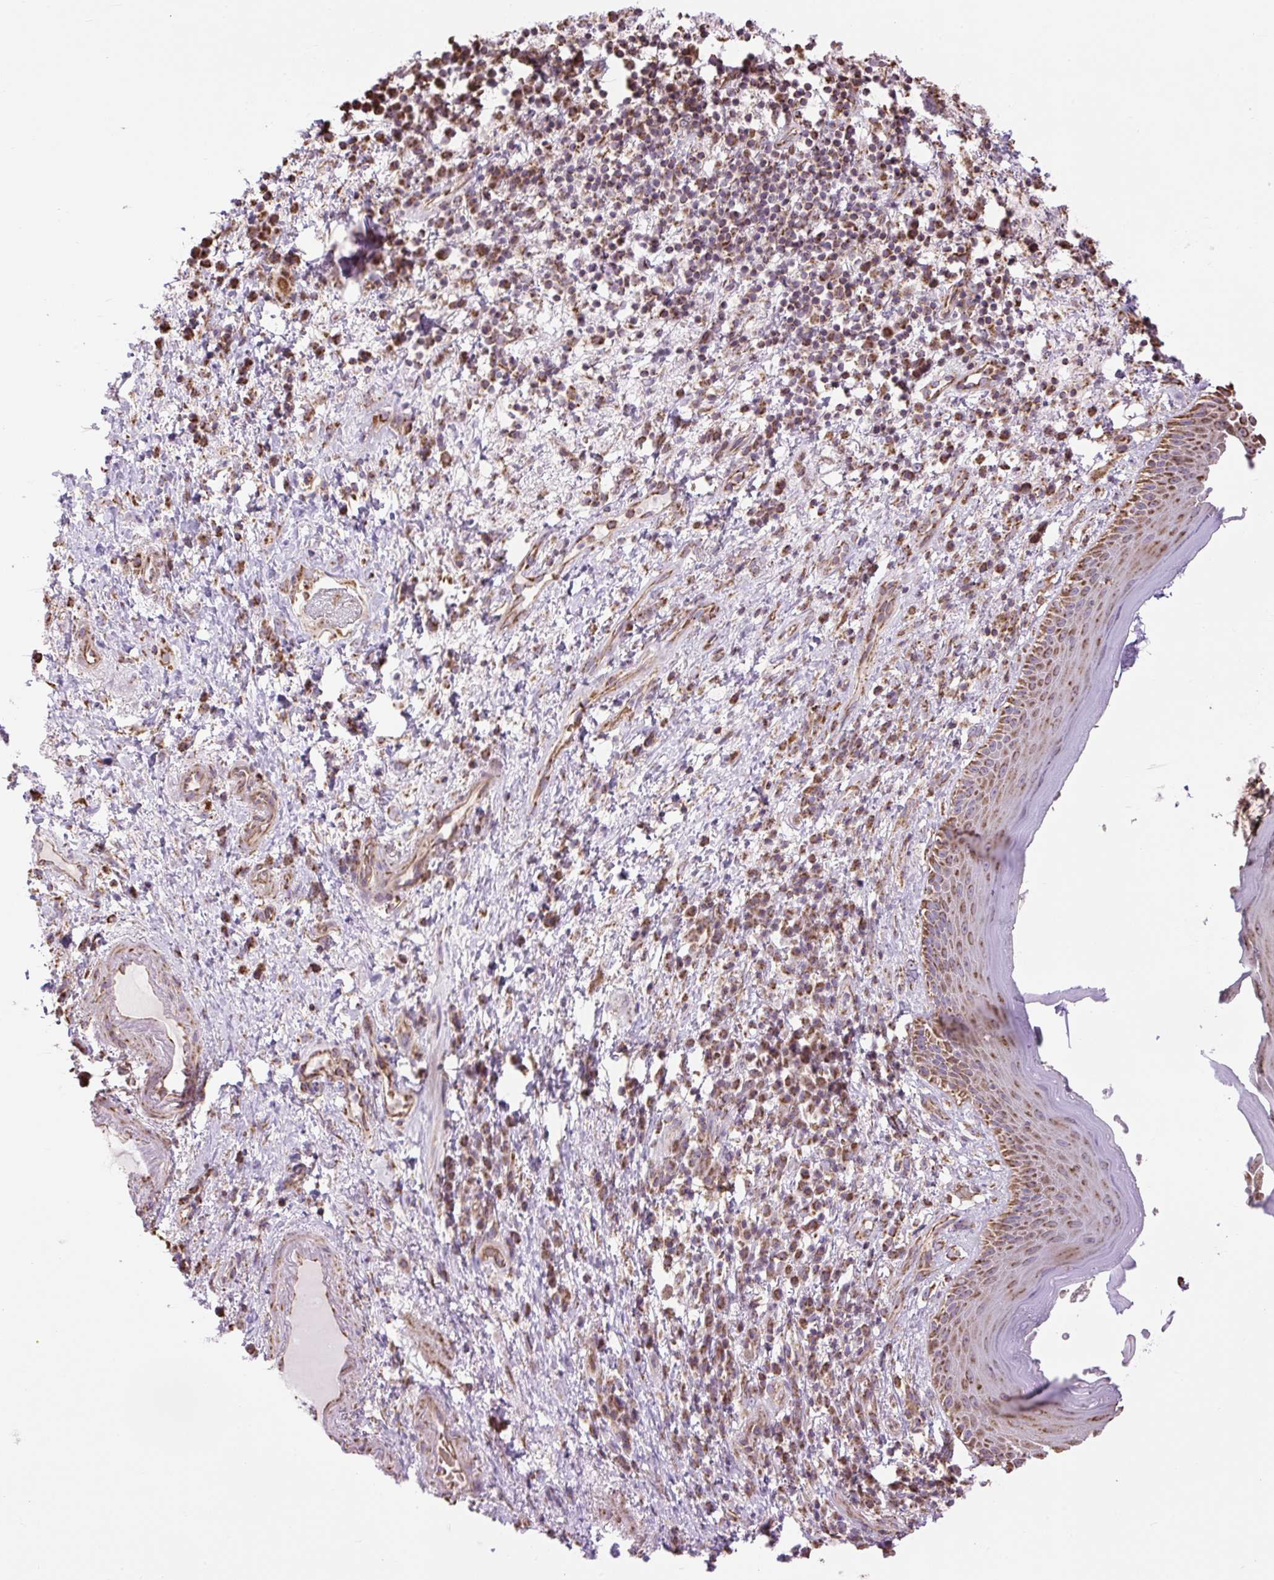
{"staining": {"intensity": "moderate", "quantity": ">75%", "location": "cytoplasmic/membranous"}, "tissue": "skin", "cell_type": "Epidermal cells", "image_type": "normal", "snomed": [{"axis": "morphology", "description": "Normal tissue, NOS"}, {"axis": "topography", "description": "Anal"}], "caption": "Immunohistochemistry (IHC) of unremarkable human skin reveals medium levels of moderate cytoplasmic/membranous positivity in about >75% of epidermal cells. The staining is performed using DAB brown chromogen to label protein expression. The nuclei are counter-stained blue using hematoxylin.", "gene": "PLCG1", "patient": {"sex": "male", "age": 78}}